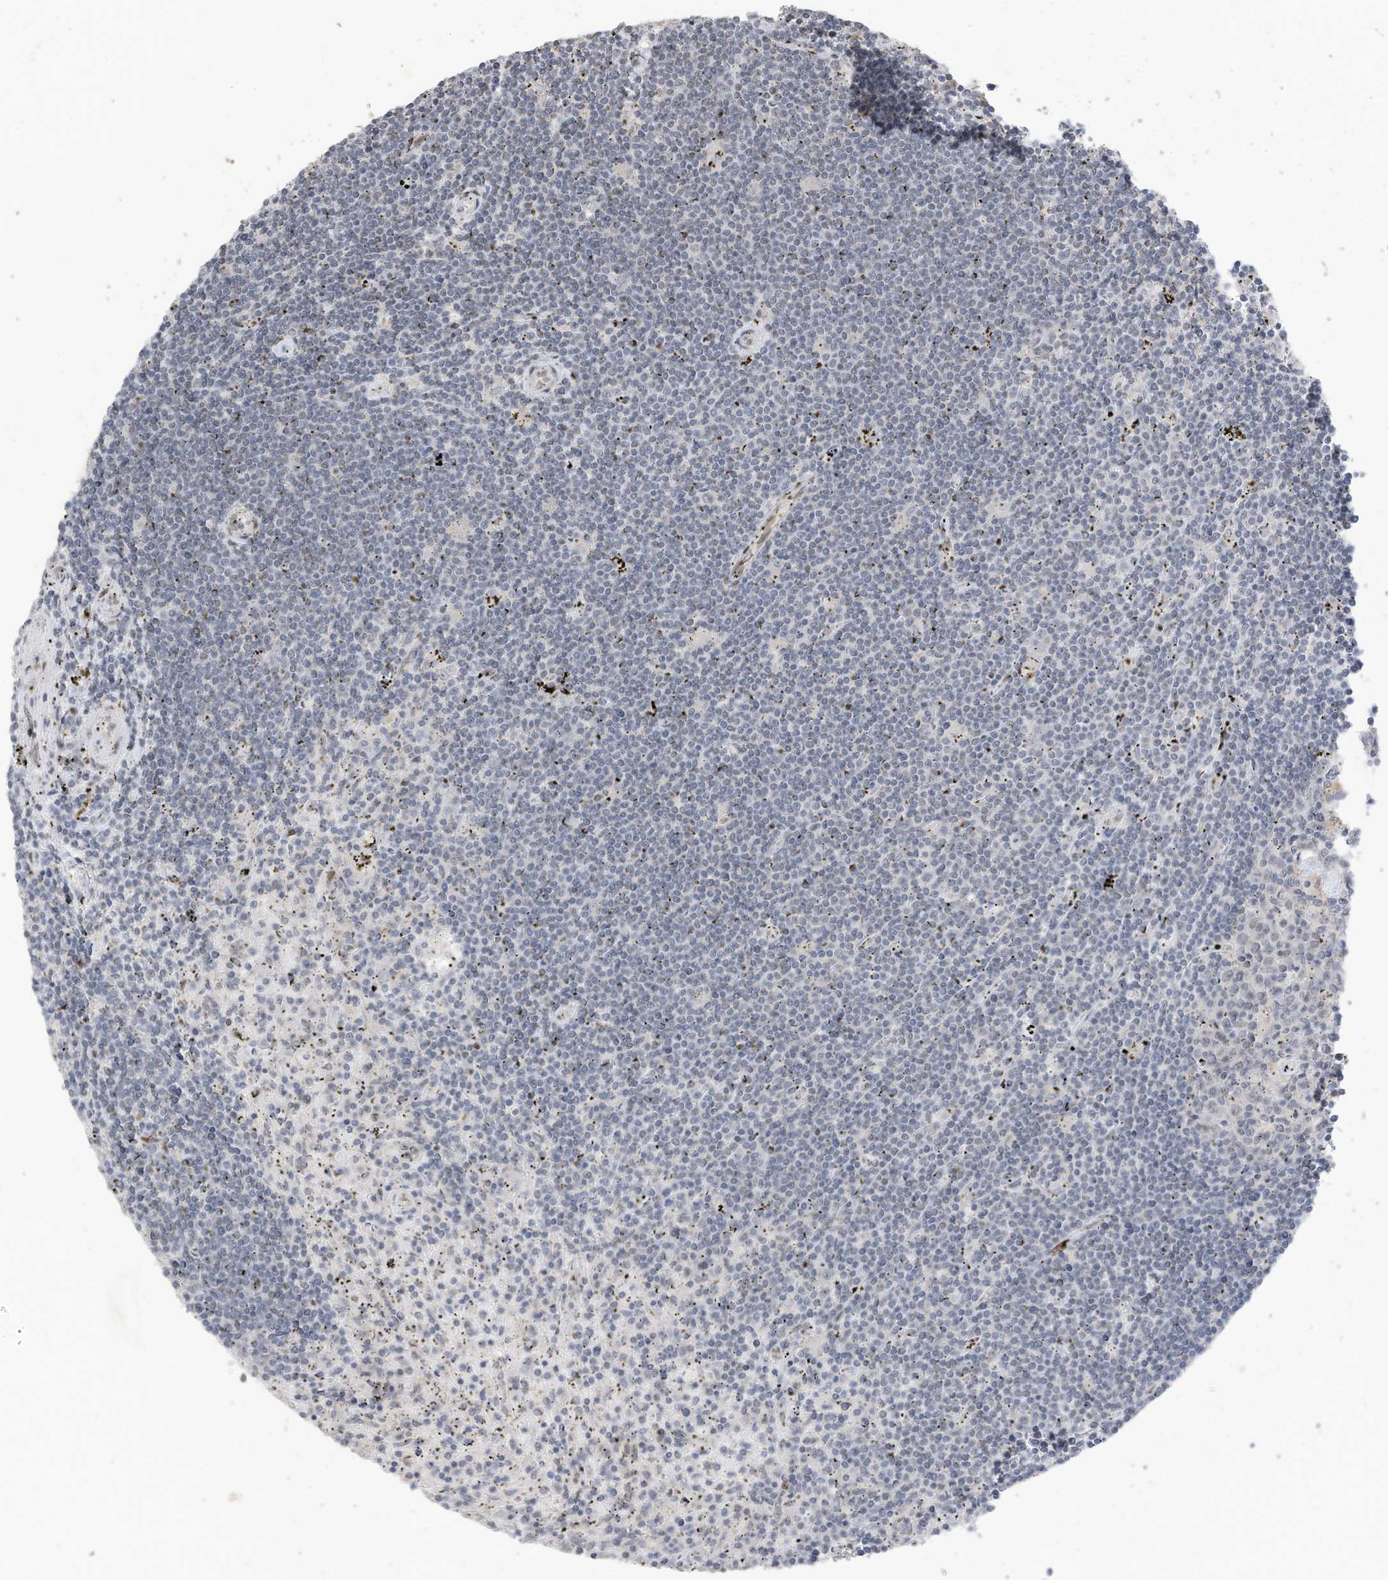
{"staining": {"intensity": "negative", "quantity": "none", "location": "none"}, "tissue": "lymphoma", "cell_type": "Tumor cells", "image_type": "cancer", "snomed": [{"axis": "morphology", "description": "Malignant lymphoma, non-Hodgkin's type, Low grade"}, {"axis": "topography", "description": "Spleen"}], "caption": "This is an IHC micrograph of human low-grade malignant lymphoma, non-Hodgkin's type. There is no expression in tumor cells.", "gene": "RABL3", "patient": {"sex": "male", "age": 76}}